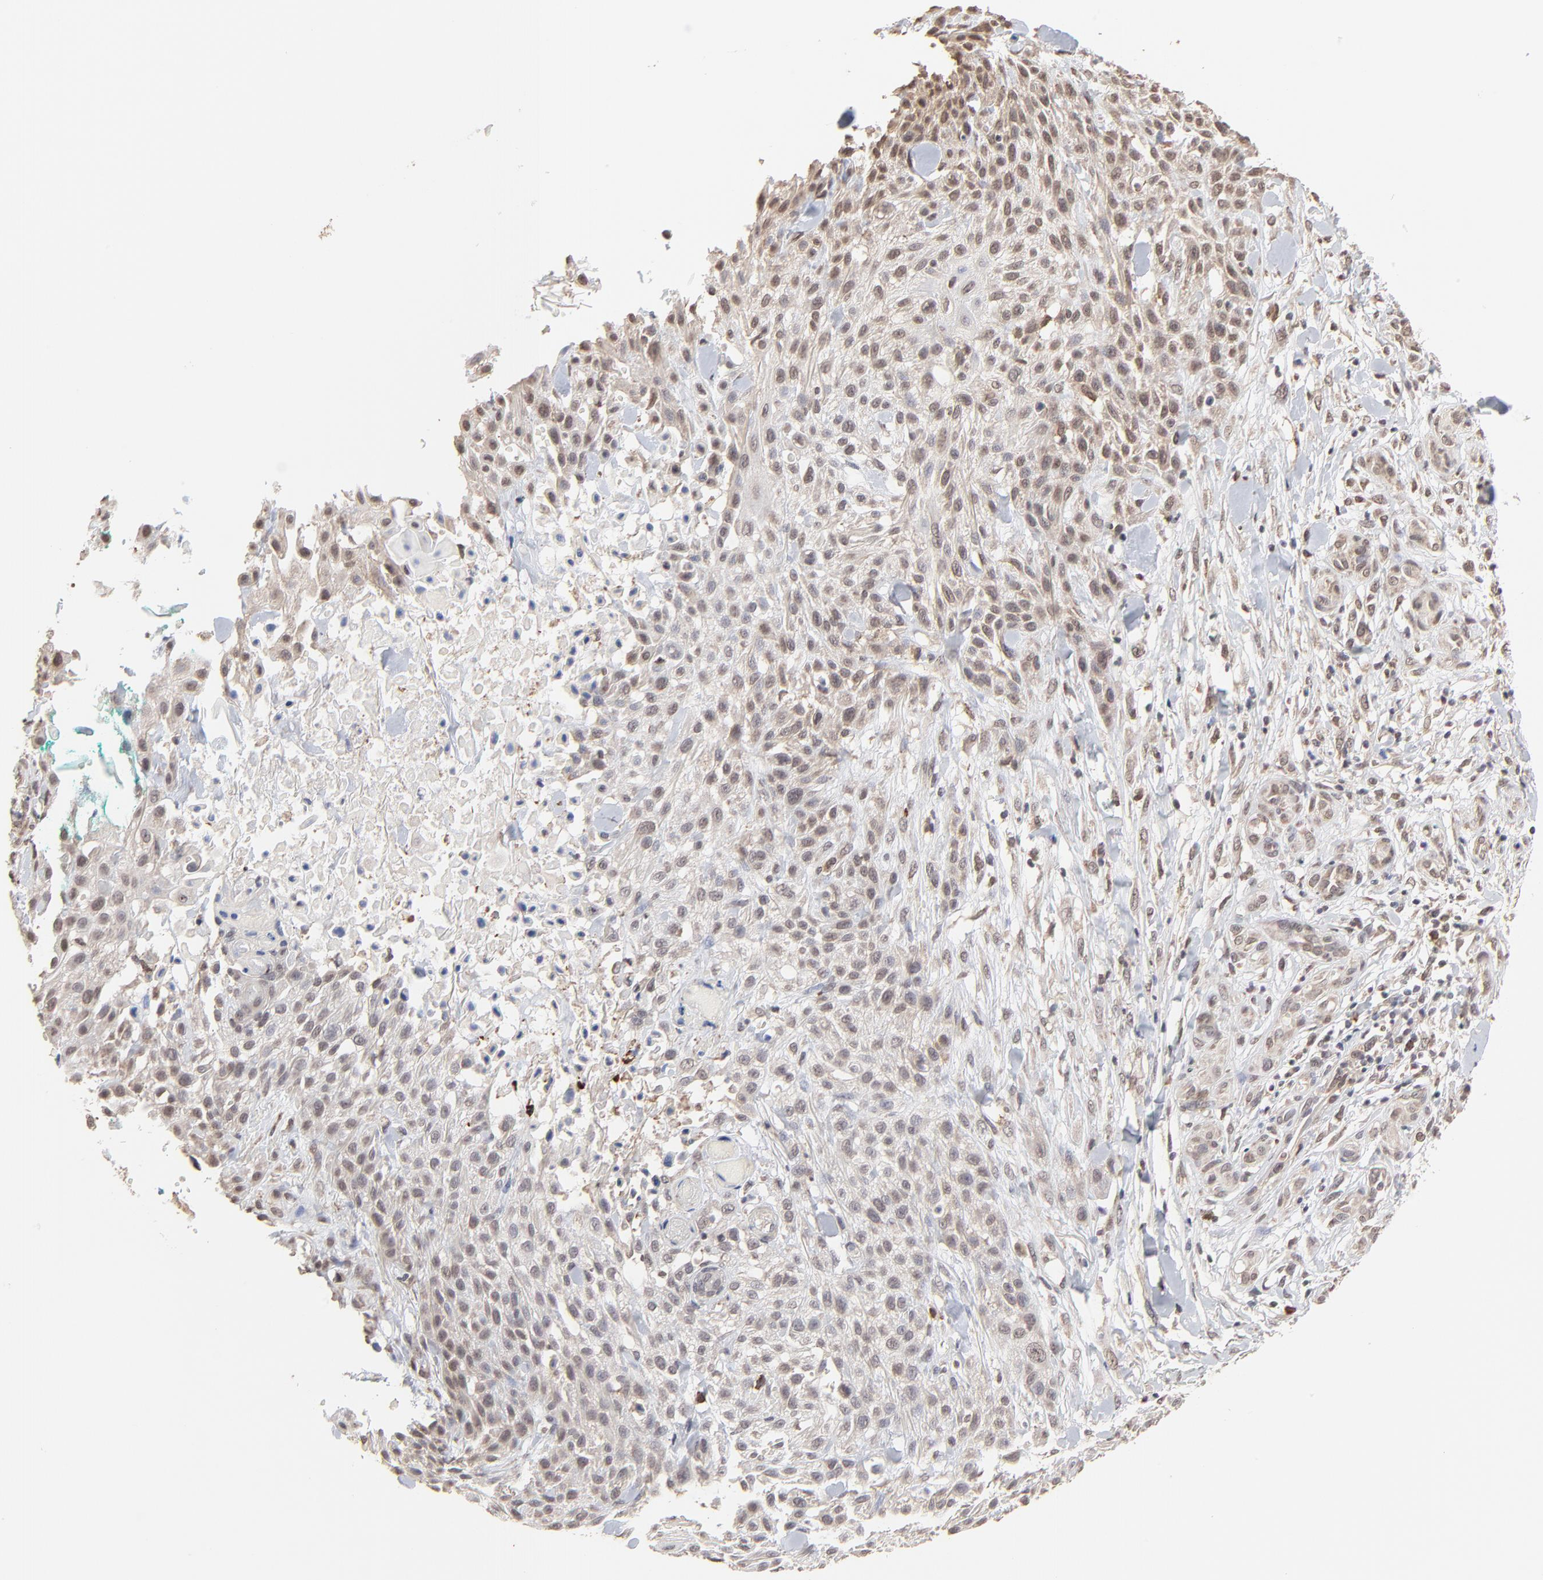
{"staining": {"intensity": "weak", "quantity": "25%-75%", "location": "cytoplasmic/membranous"}, "tissue": "skin cancer", "cell_type": "Tumor cells", "image_type": "cancer", "snomed": [{"axis": "morphology", "description": "Squamous cell carcinoma, NOS"}, {"axis": "topography", "description": "Skin"}], "caption": "This is a photomicrograph of IHC staining of squamous cell carcinoma (skin), which shows weak staining in the cytoplasmic/membranous of tumor cells.", "gene": "CHM", "patient": {"sex": "female", "age": 42}}